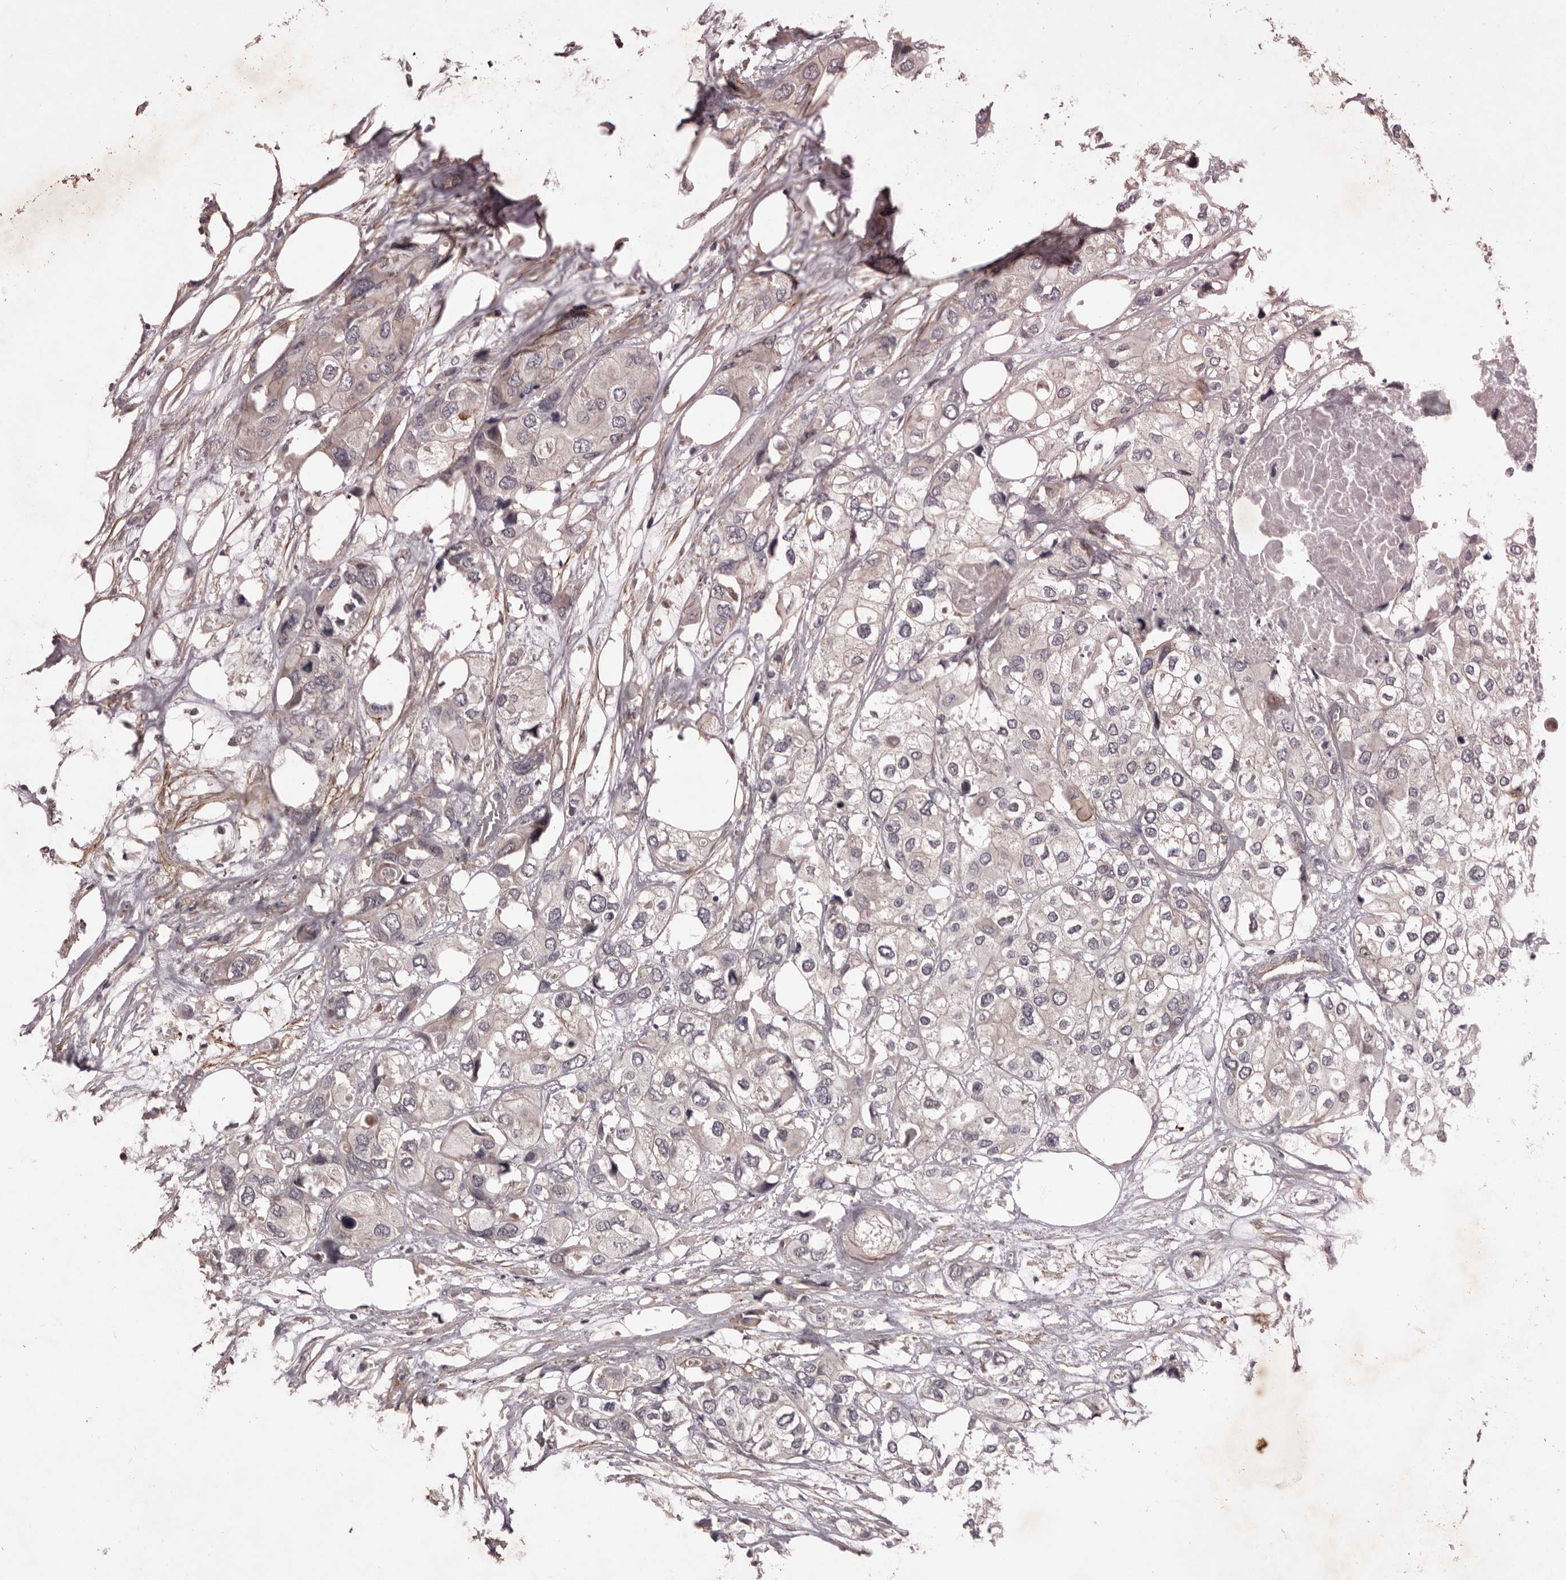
{"staining": {"intensity": "negative", "quantity": "none", "location": "none"}, "tissue": "urothelial cancer", "cell_type": "Tumor cells", "image_type": "cancer", "snomed": [{"axis": "morphology", "description": "Urothelial carcinoma, High grade"}, {"axis": "topography", "description": "Urinary bladder"}], "caption": "This is an immunohistochemistry photomicrograph of urothelial carcinoma (high-grade). There is no positivity in tumor cells.", "gene": "HBS1L", "patient": {"sex": "male", "age": 64}}